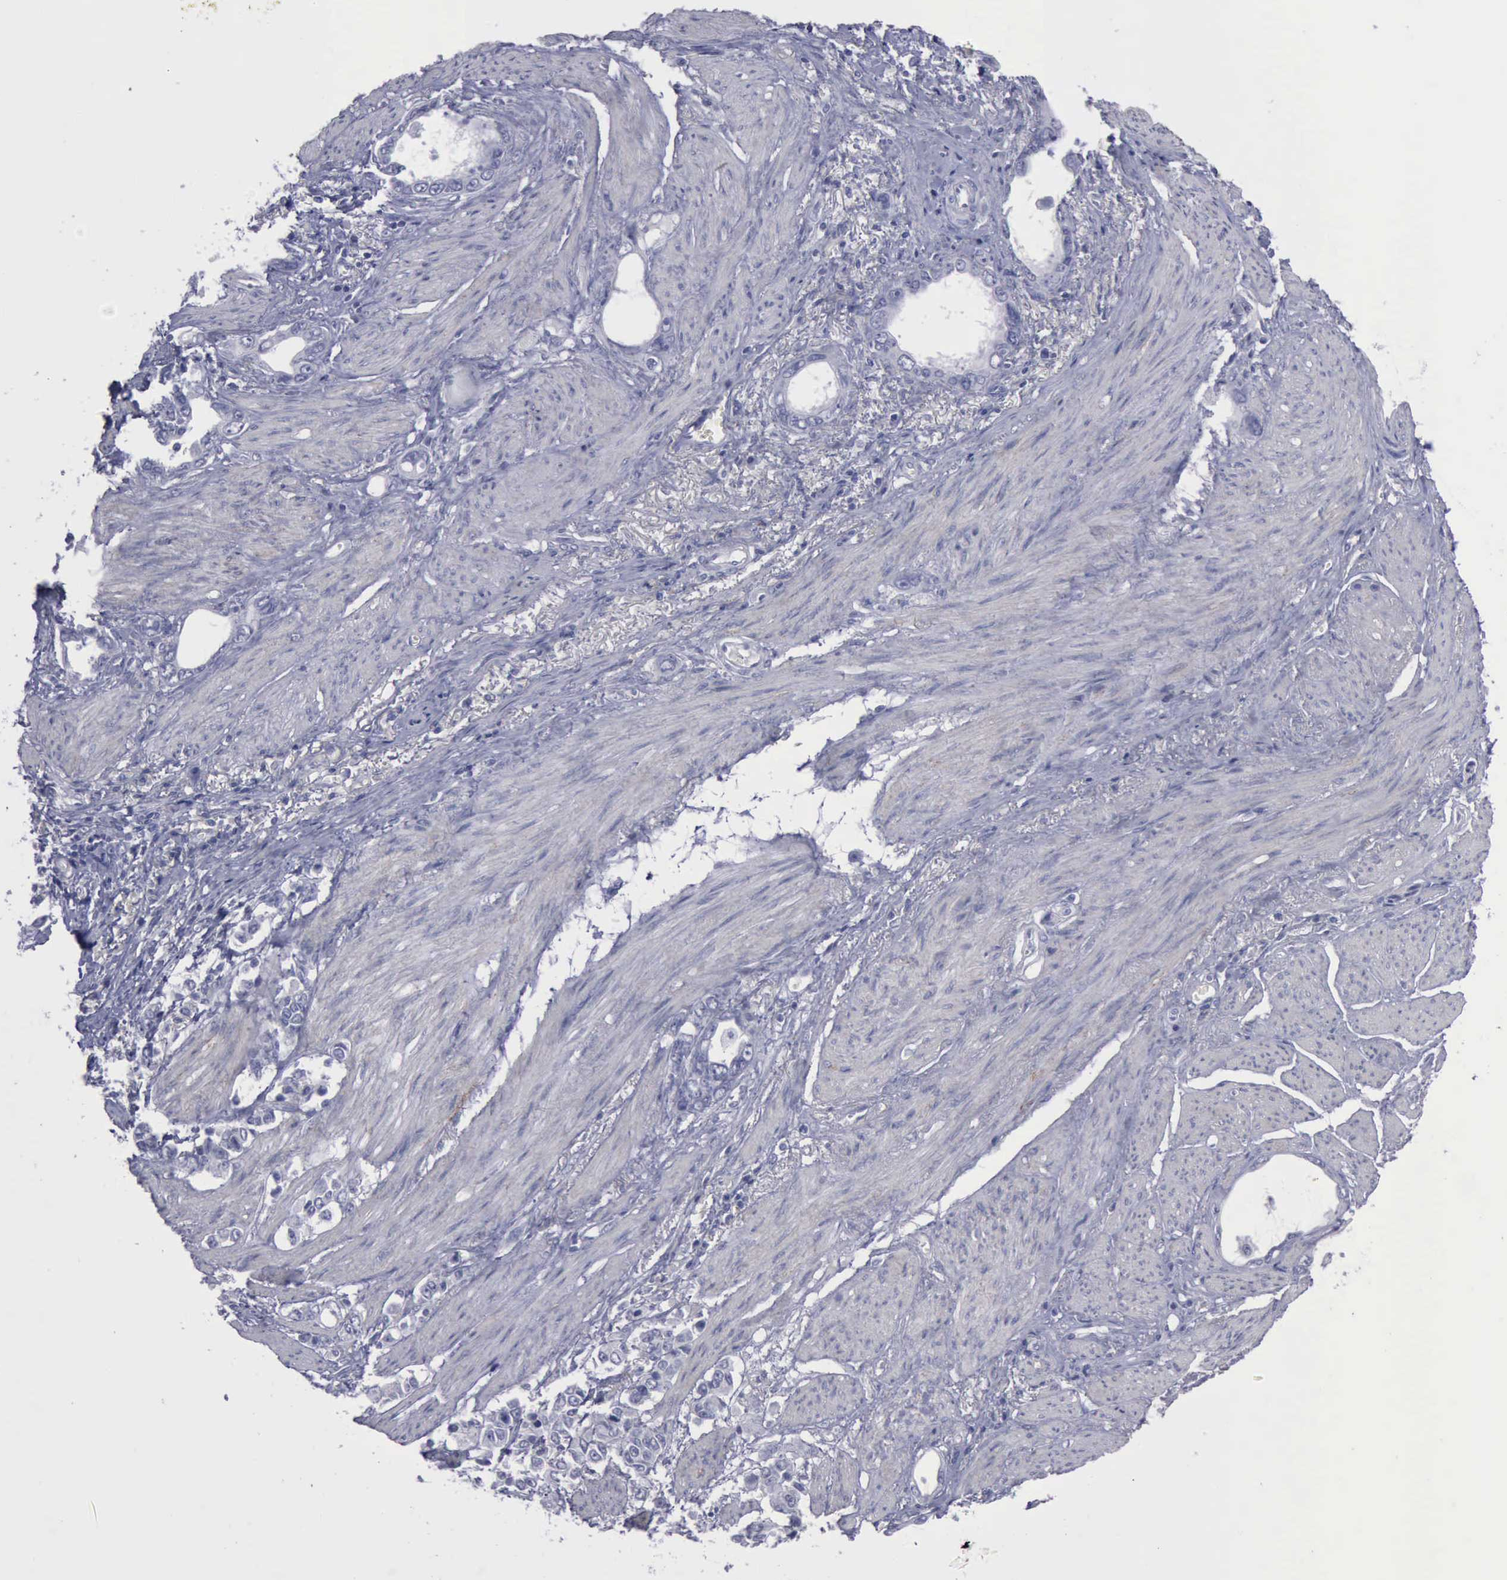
{"staining": {"intensity": "negative", "quantity": "none", "location": "none"}, "tissue": "stomach cancer", "cell_type": "Tumor cells", "image_type": "cancer", "snomed": [{"axis": "morphology", "description": "Adenocarcinoma, NOS"}, {"axis": "topography", "description": "Stomach"}], "caption": "Immunohistochemistry of human adenocarcinoma (stomach) exhibits no expression in tumor cells.", "gene": "CDH2", "patient": {"sex": "male", "age": 78}}